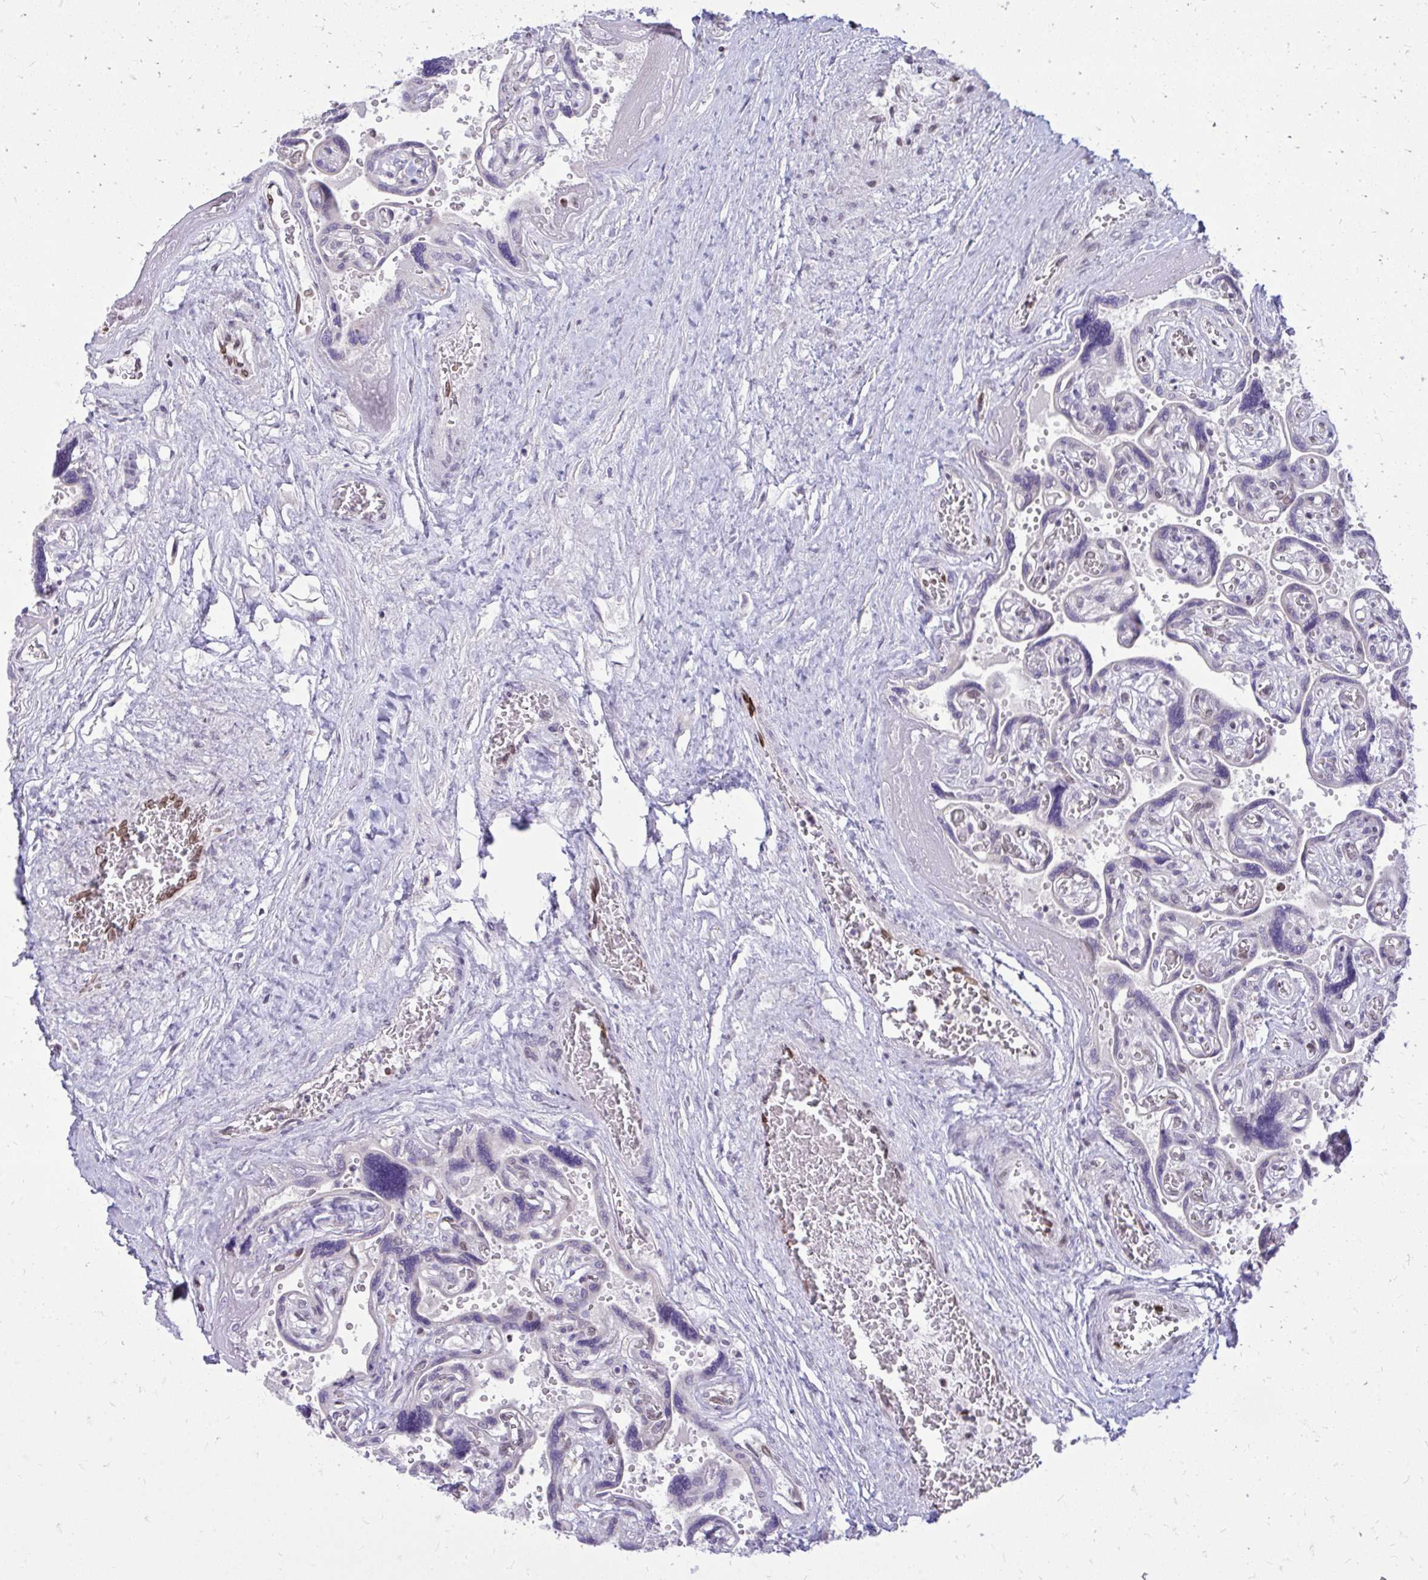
{"staining": {"intensity": "negative", "quantity": "none", "location": "none"}, "tissue": "placenta", "cell_type": "Decidual cells", "image_type": "normal", "snomed": [{"axis": "morphology", "description": "Normal tissue, NOS"}, {"axis": "topography", "description": "Placenta"}], "caption": "There is no significant staining in decidual cells of placenta. (DAB immunohistochemistry (IHC) visualized using brightfield microscopy, high magnification).", "gene": "RPS6KA2", "patient": {"sex": "female", "age": 32}}